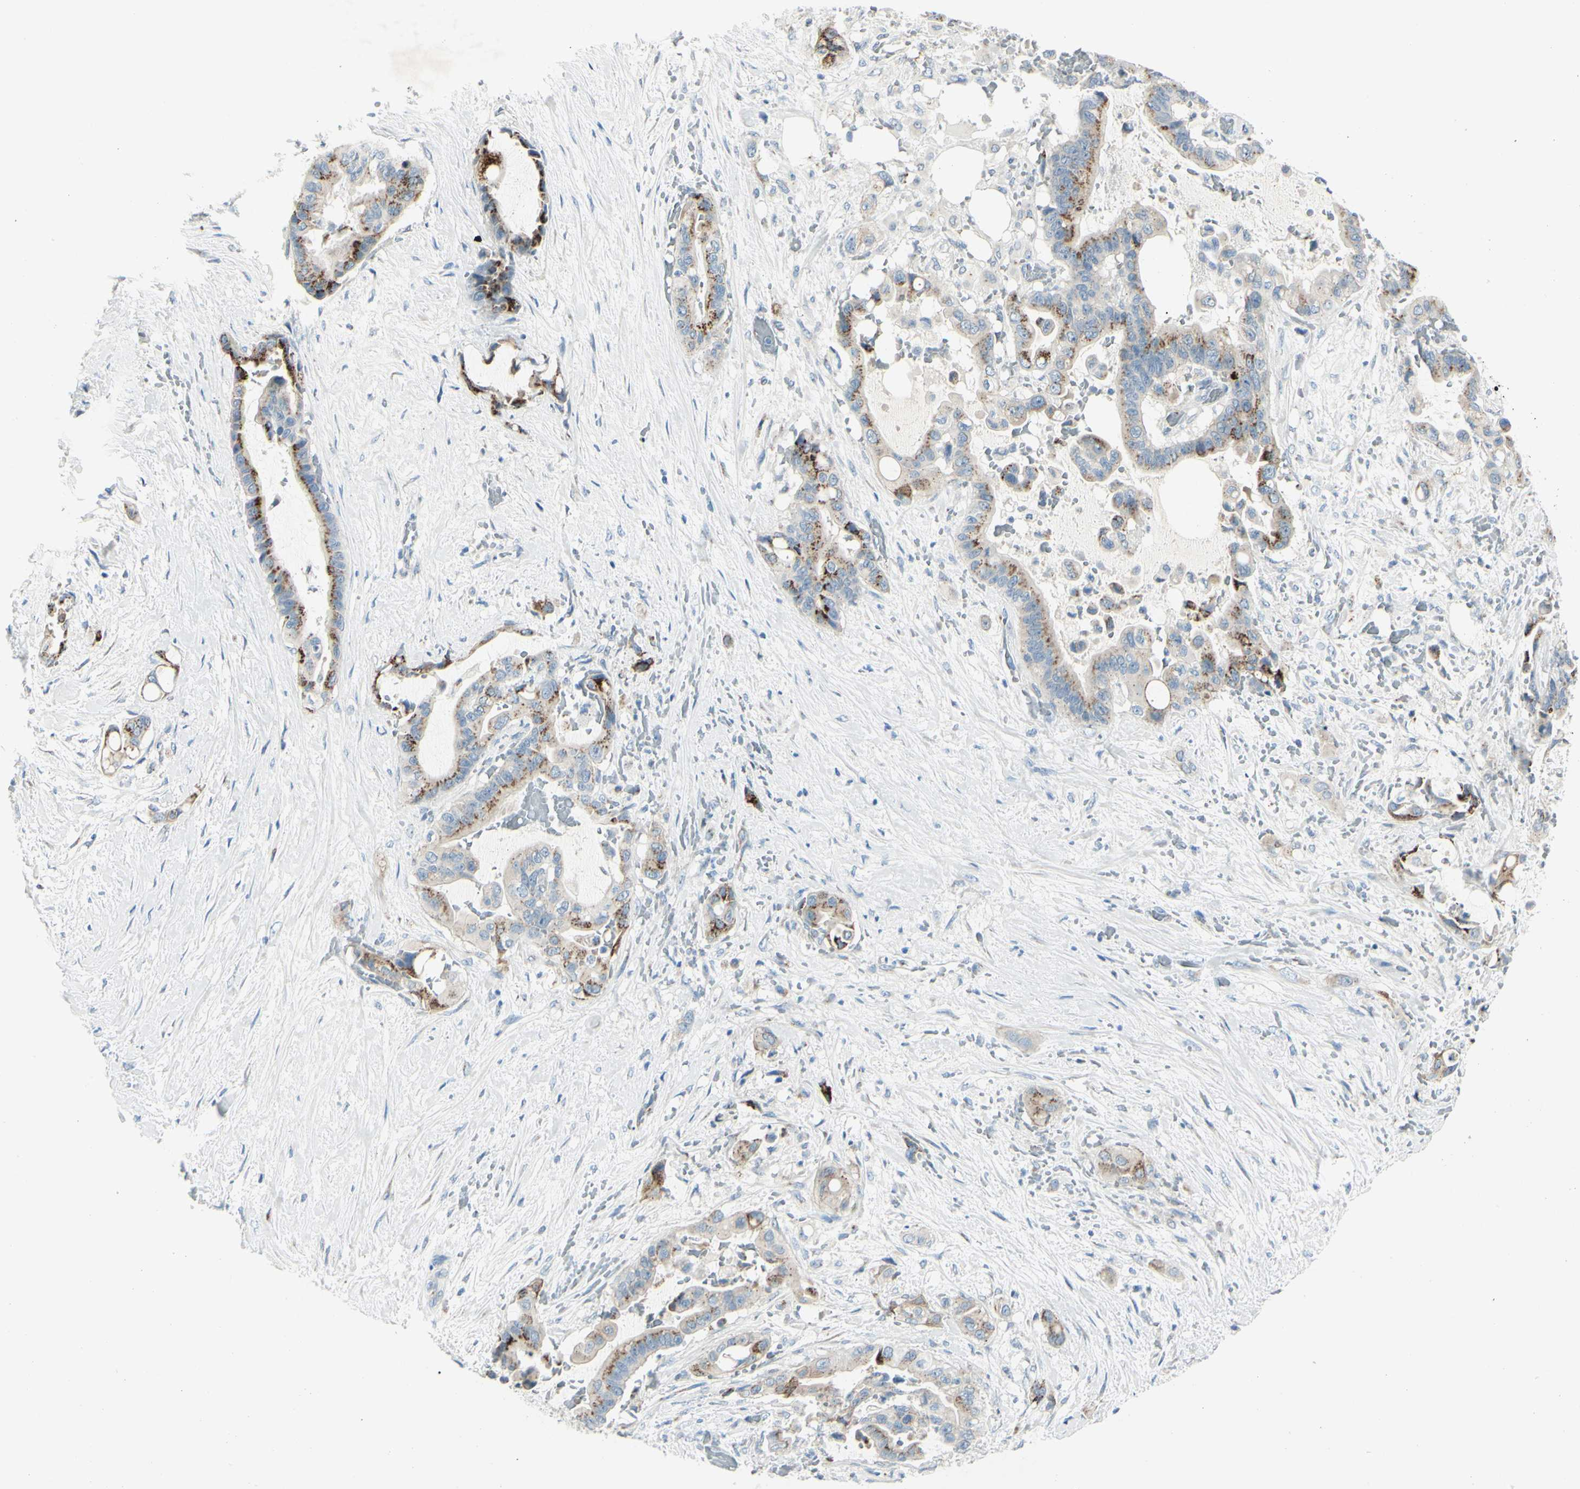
{"staining": {"intensity": "moderate", "quantity": "25%-75%", "location": "cytoplasmic/membranous"}, "tissue": "liver cancer", "cell_type": "Tumor cells", "image_type": "cancer", "snomed": [{"axis": "morphology", "description": "Cholangiocarcinoma"}, {"axis": "topography", "description": "Liver"}], "caption": "Cholangiocarcinoma (liver) stained with a protein marker demonstrates moderate staining in tumor cells.", "gene": "B4GALT1", "patient": {"sex": "female", "age": 61}}